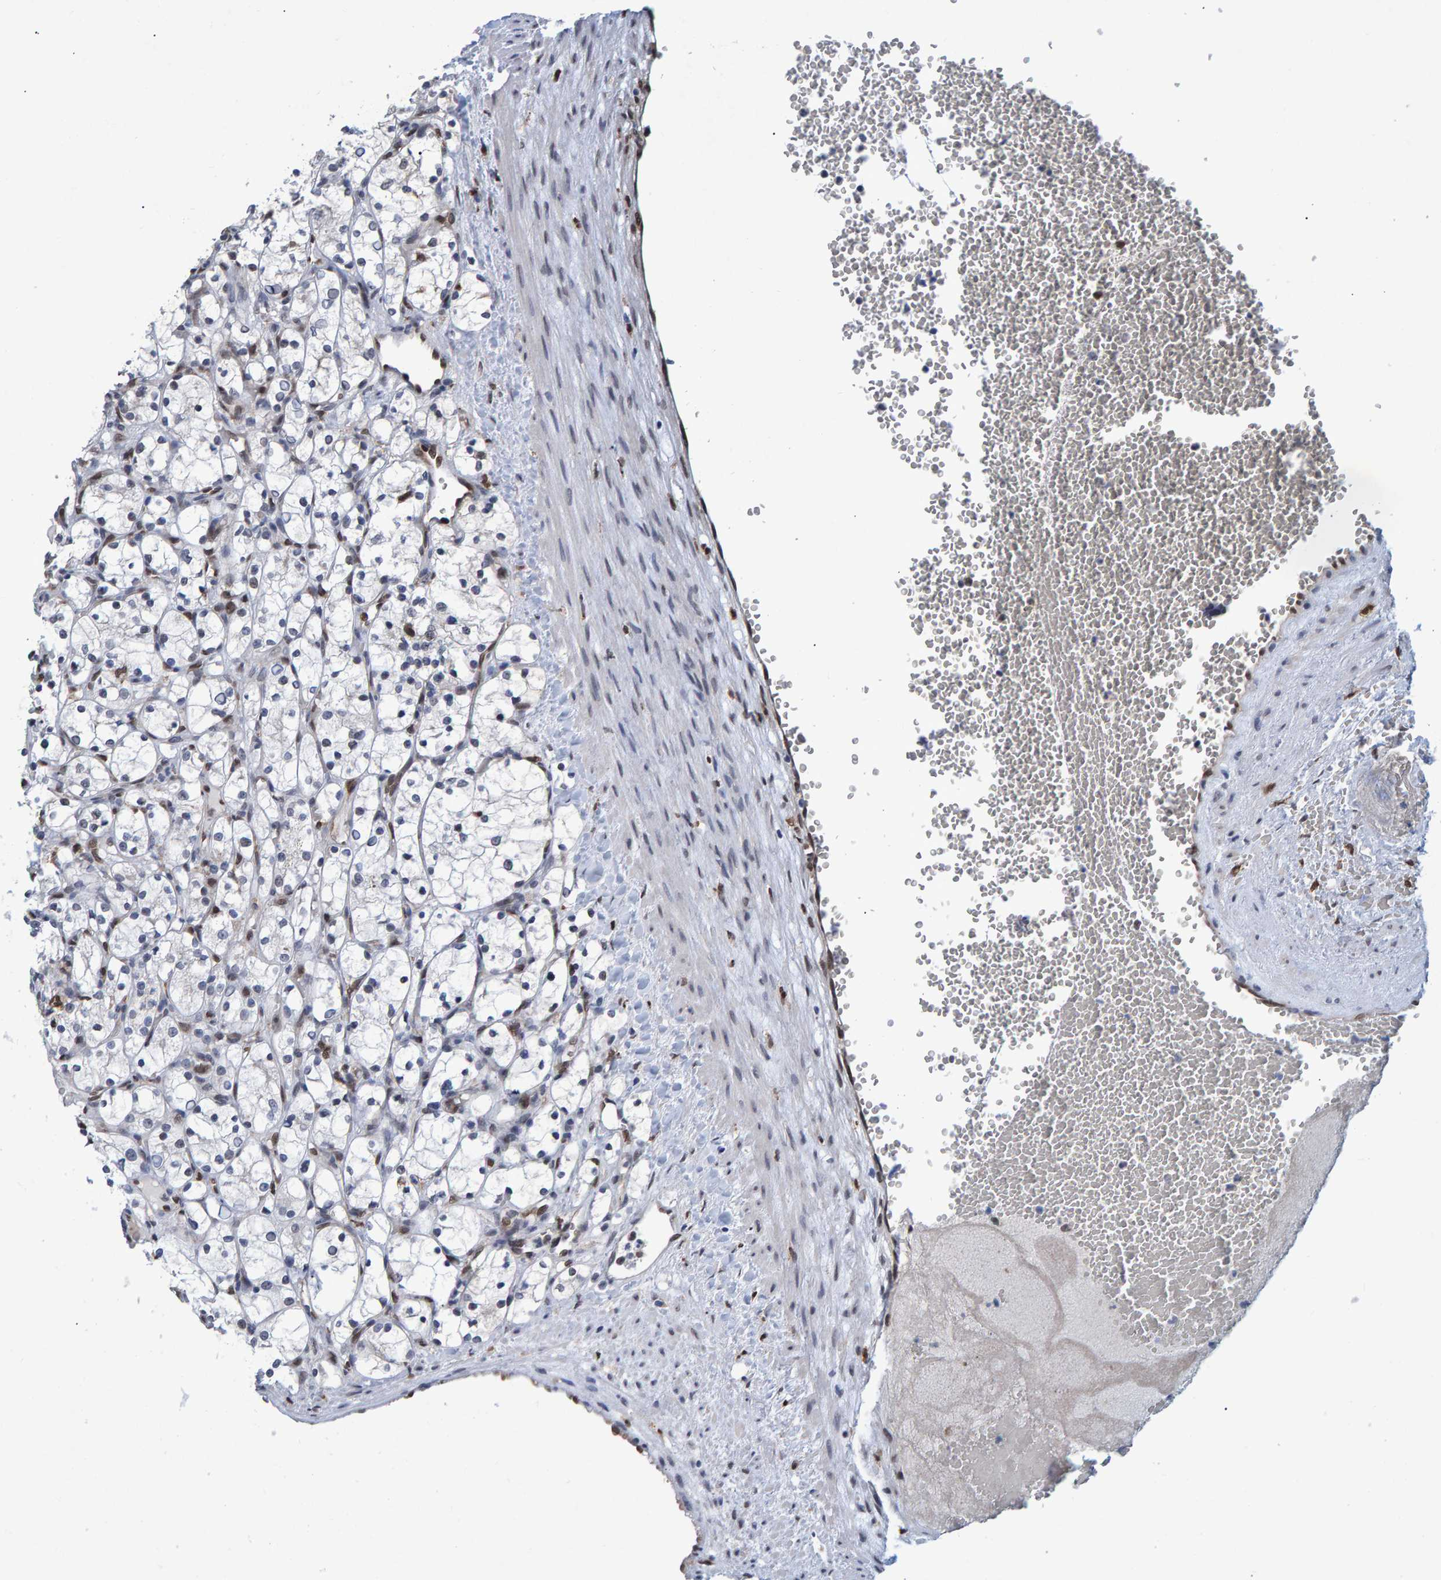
{"staining": {"intensity": "negative", "quantity": "none", "location": "none"}, "tissue": "renal cancer", "cell_type": "Tumor cells", "image_type": "cancer", "snomed": [{"axis": "morphology", "description": "Adenocarcinoma, NOS"}, {"axis": "topography", "description": "Kidney"}], "caption": "This histopathology image is of renal adenocarcinoma stained with IHC to label a protein in brown with the nuclei are counter-stained blue. There is no positivity in tumor cells. (Stains: DAB (3,3'-diaminobenzidine) immunohistochemistry with hematoxylin counter stain, Microscopy: brightfield microscopy at high magnification).", "gene": "QKI", "patient": {"sex": "female", "age": 69}}